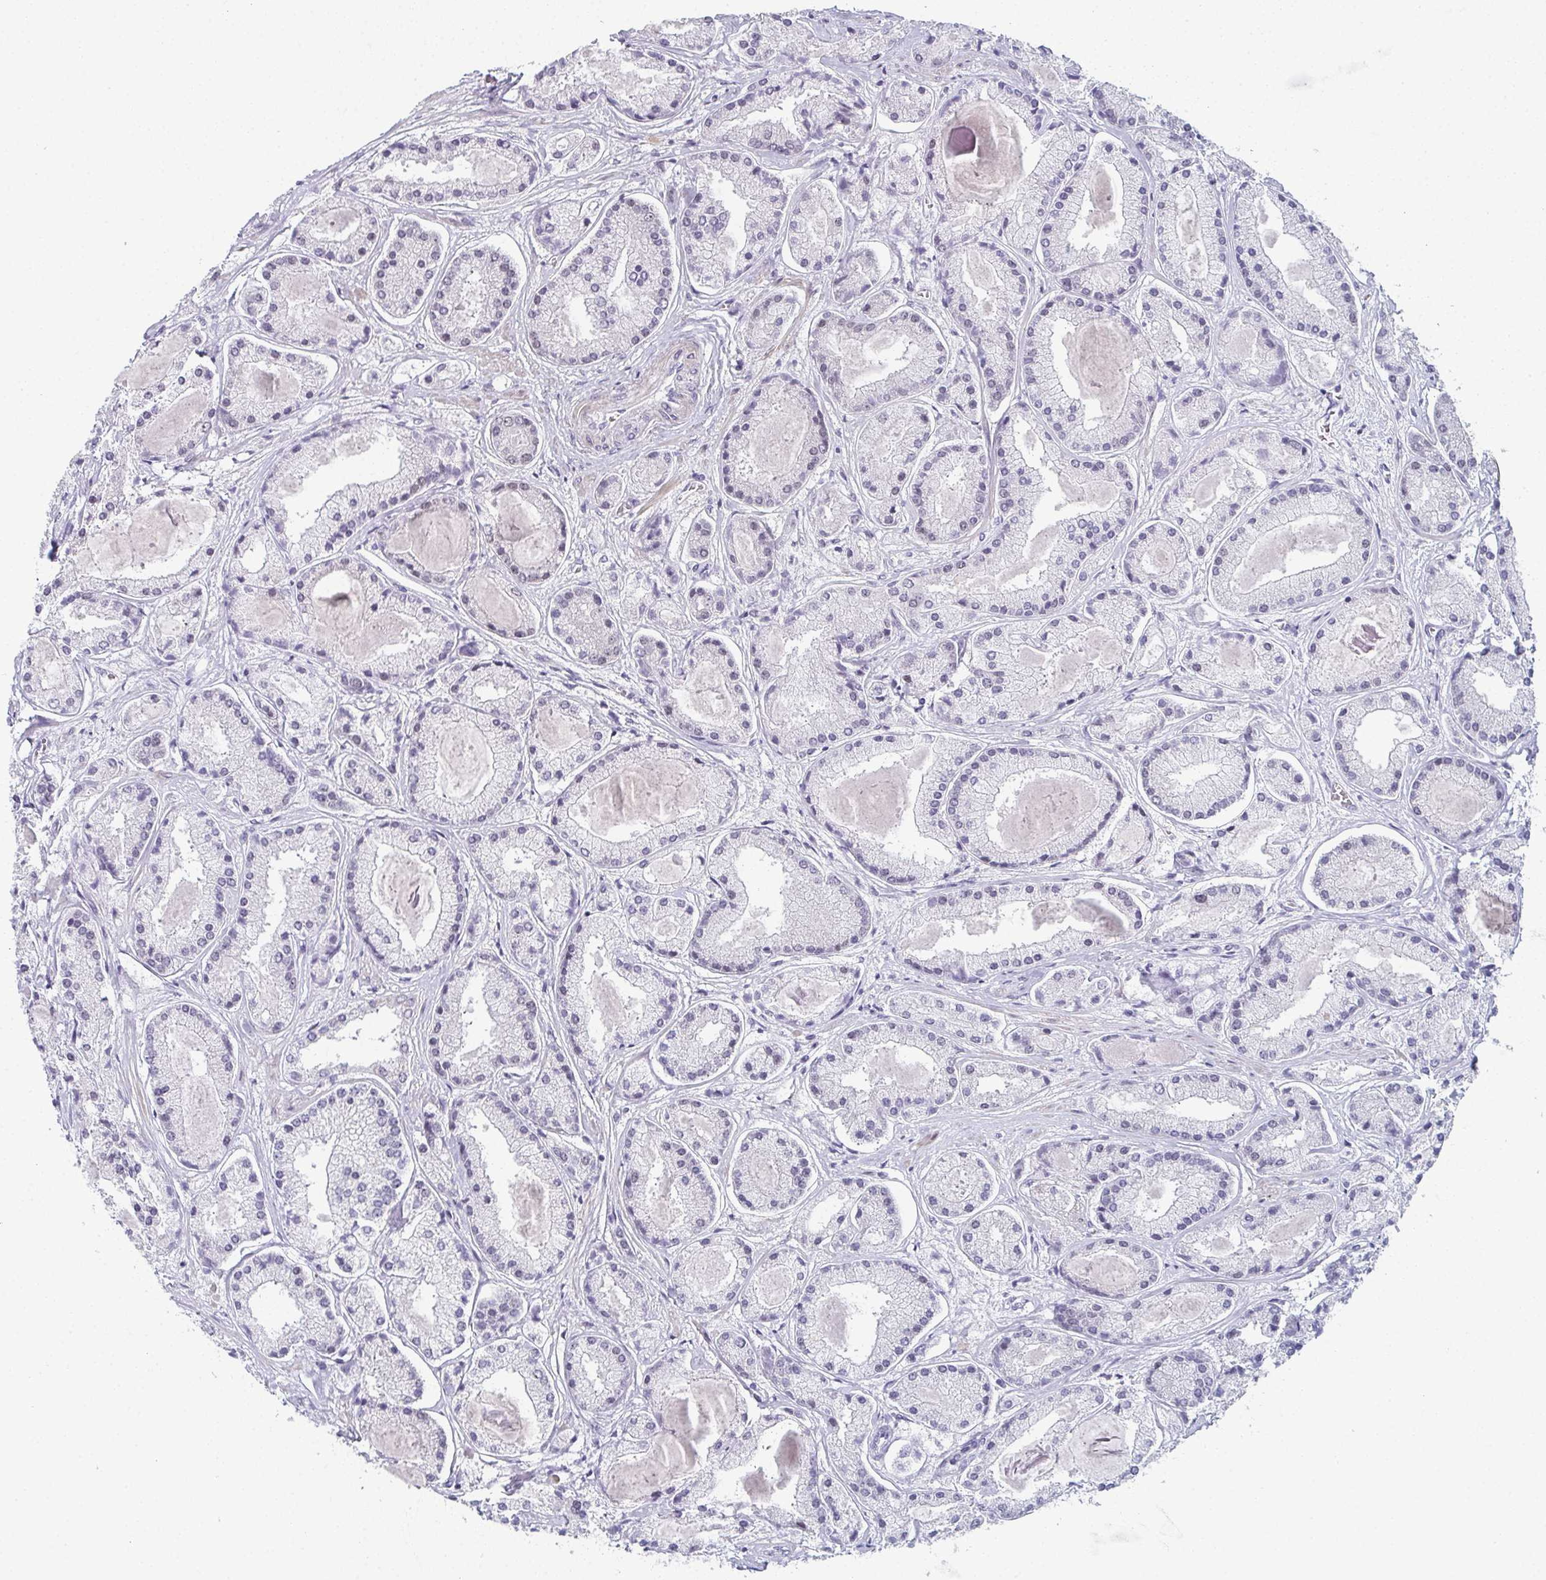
{"staining": {"intensity": "negative", "quantity": "none", "location": "none"}, "tissue": "prostate cancer", "cell_type": "Tumor cells", "image_type": "cancer", "snomed": [{"axis": "morphology", "description": "Adenocarcinoma, High grade"}, {"axis": "topography", "description": "Prostate"}], "caption": "The photomicrograph demonstrates no staining of tumor cells in adenocarcinoma (high-grade) (prostate).", "gene": "PYCR3", "patient": {"sex": "male", "age": 67}}